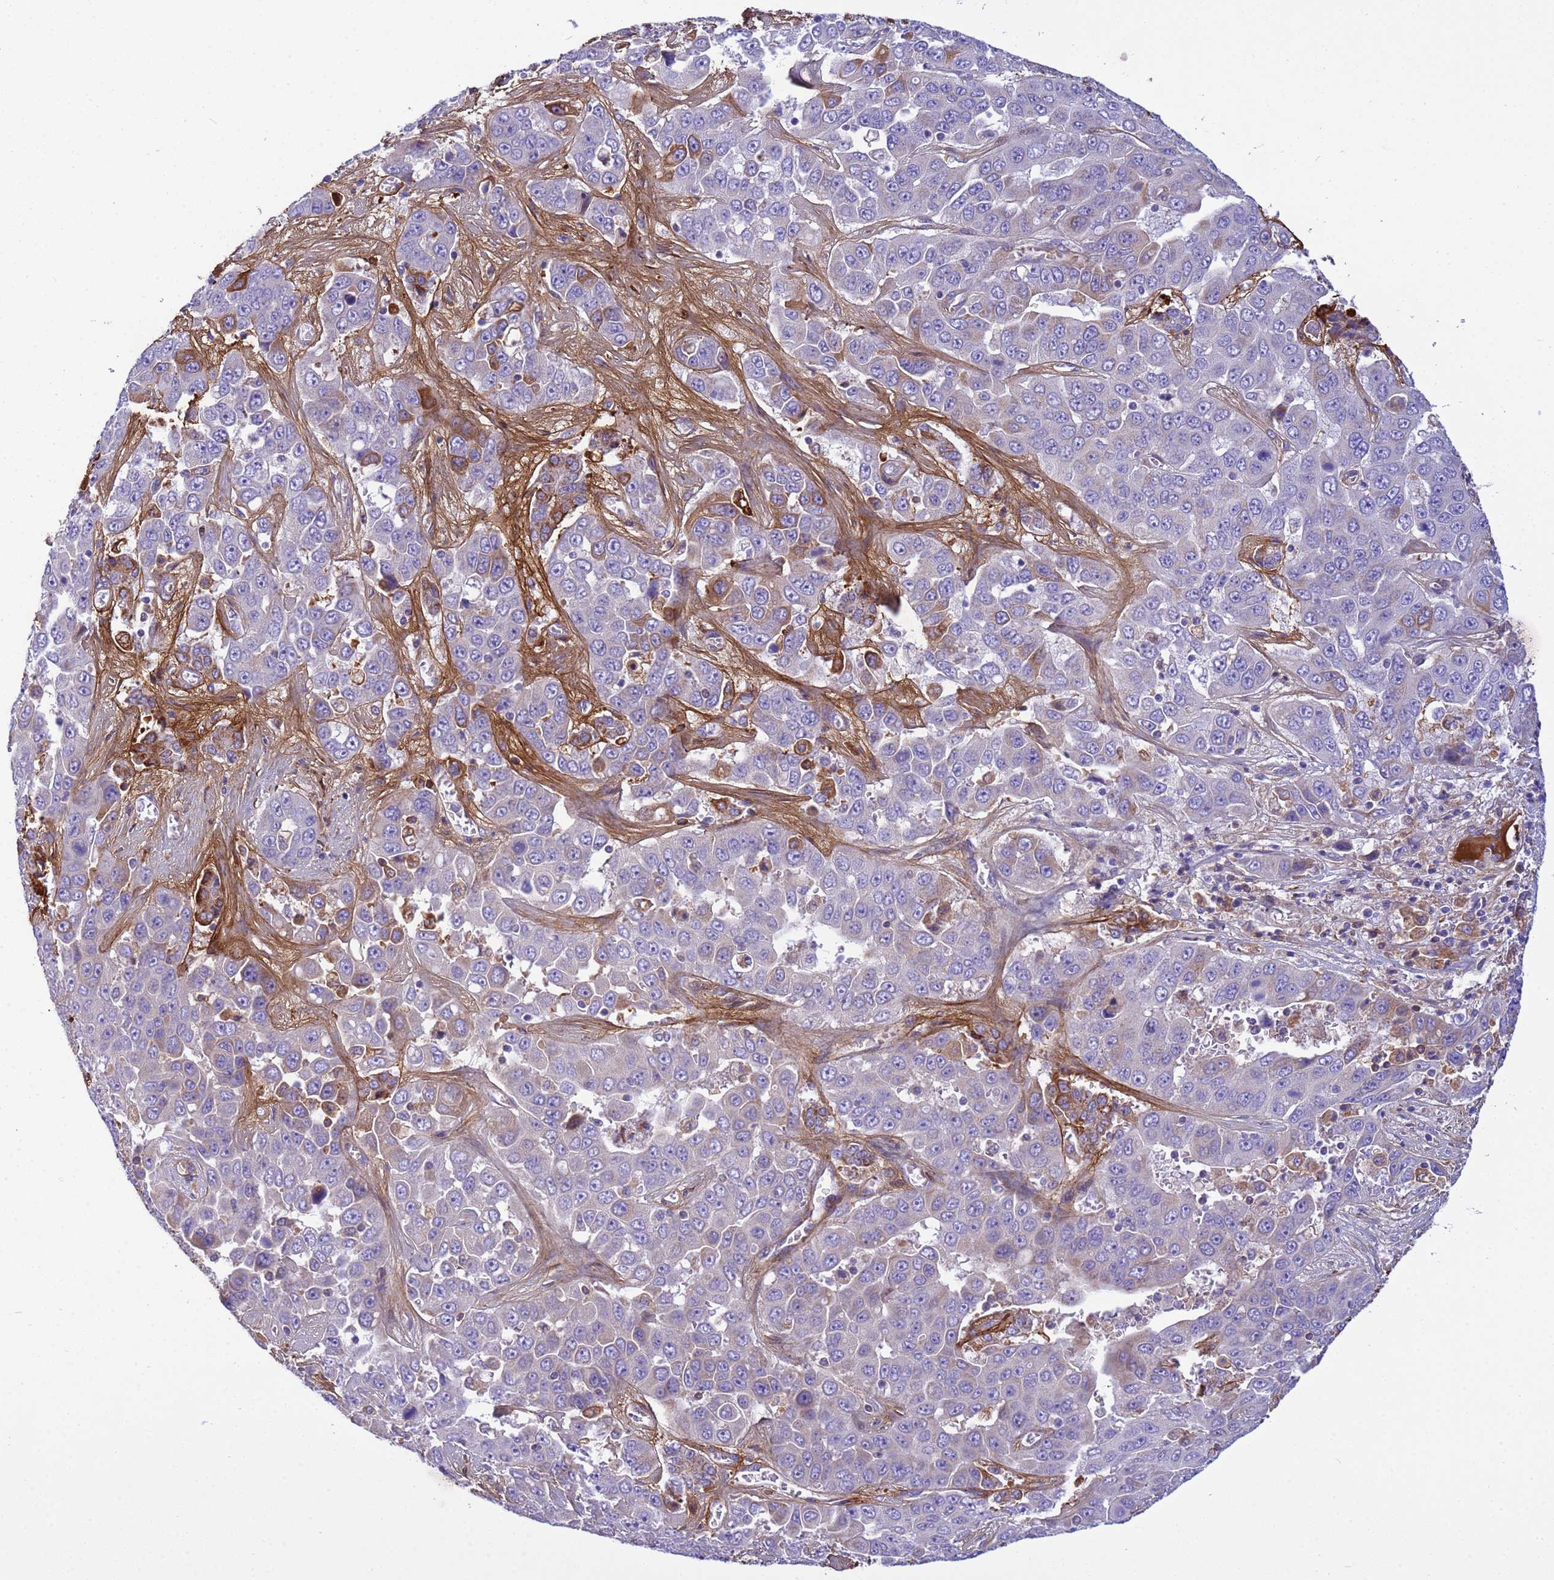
{"staining": {"intensity": "negative", "quantity": "none", "location": "none"}, "tissue": "liver cancer", "cell_type": "Tumor cells", "image_type": "cancer", "snomed": [{"axis": "morphology", "description": "Cholangiocarcinoma"}, {"axis": "topography", "description": "Liver"}], "caption": "There is no significant positivity in tumor cells of liver cholangiocarcinoma.", "gene": "P2RX7", "patient": {"sex": "female", "age": 52}}